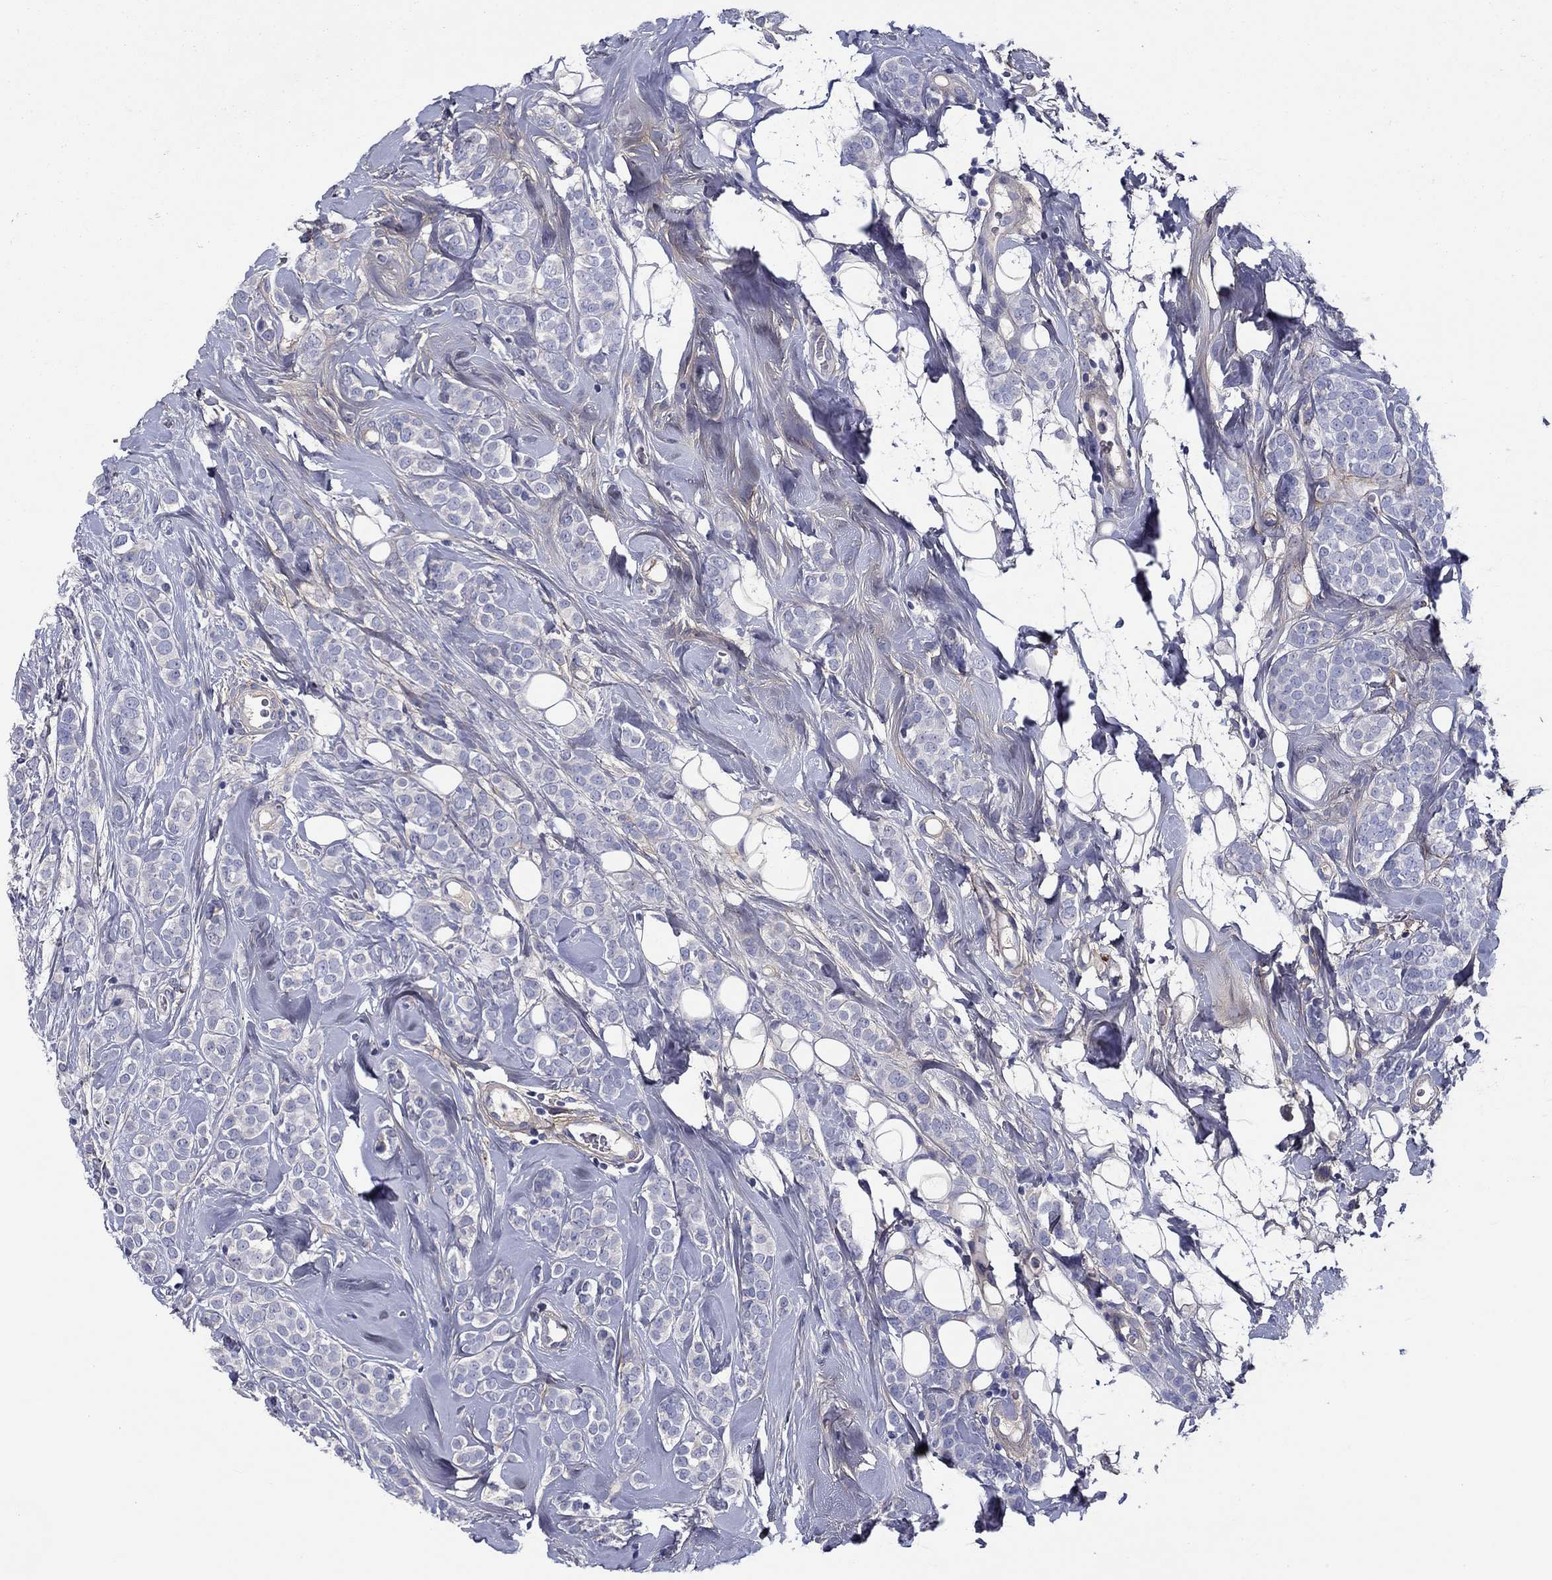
{"staining": {"intensity": "negative", "quantity": "none", "location": "none"}, "tissue": "breast cancer", "cell_type": "Tumor cells", "image_type": "cancer", "snomed": [{"axis": "morphology", "description": "Lobular carcinoma"}, {"axis": "topography", "description": "Breast"}], "caption": "Lobular carcinoma (breast) was stained to show a protein in brown. There is no significant staining in tumor cells. (Immunohistochemistry (ihc), brightfield microscopy, high magnification).", "gene": "TGFBI", "patient": {"sex": "female", "age": 49}}